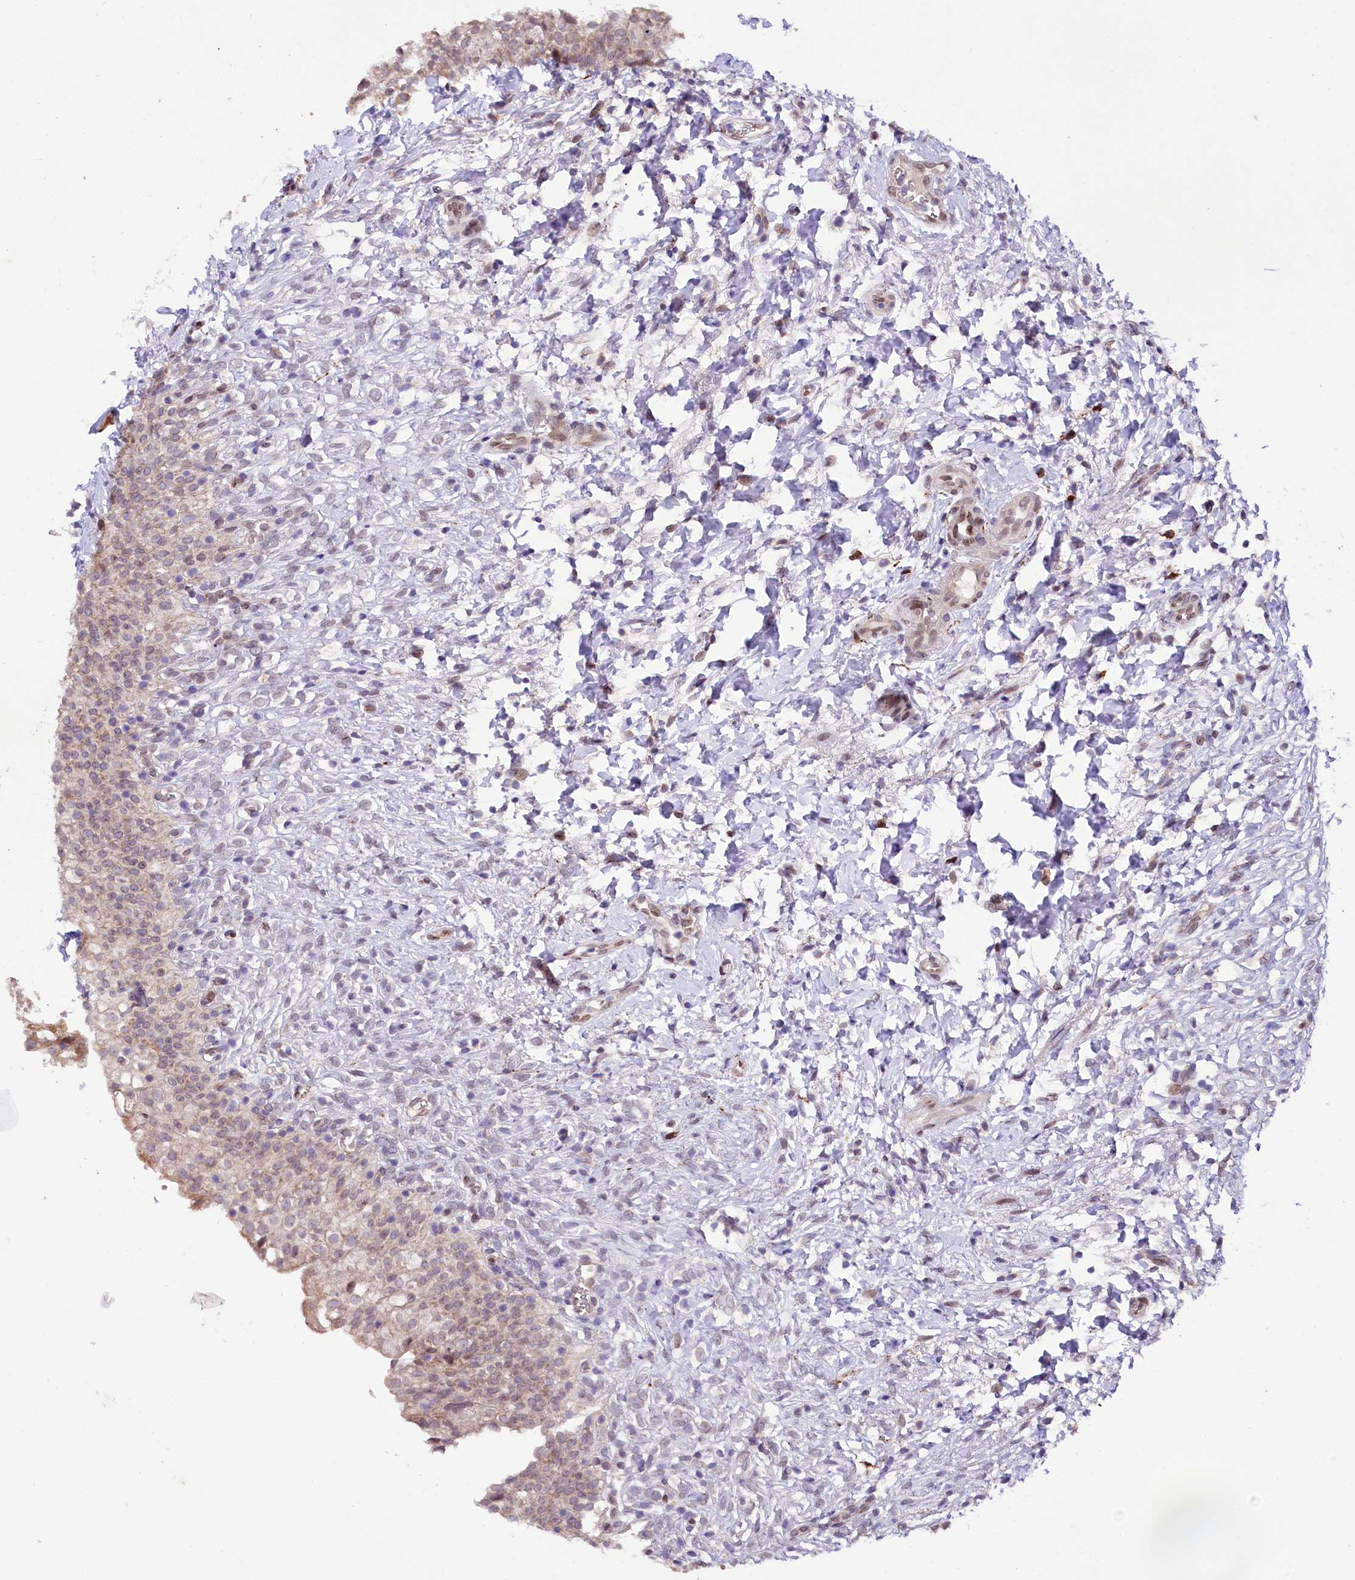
{"staining": {"intensity": "weak", "quantity": "<25%", "location": "nuclear"}, "tissue": "urinary bladder", "cell_type": "Urothelial cells", "image_type": "normal", "snomed": [{"axis": "morphology", "description": "Normal tissue, NOS"}, {"axis": "topography", "description": "Urinary bladder"}], "caption": "Benign urinary bladder was stained to show a protein in brown. There is no significant expression in urothelial cells. Brightfield microscopy of immunohistochemistry stained with DAB (3,3'-diaminobenzidine) (brown) and hematoxylin (blue), captured at high magnification.", "gene": "ZNF226", "patient": {"sex": "male", "age": 55}}